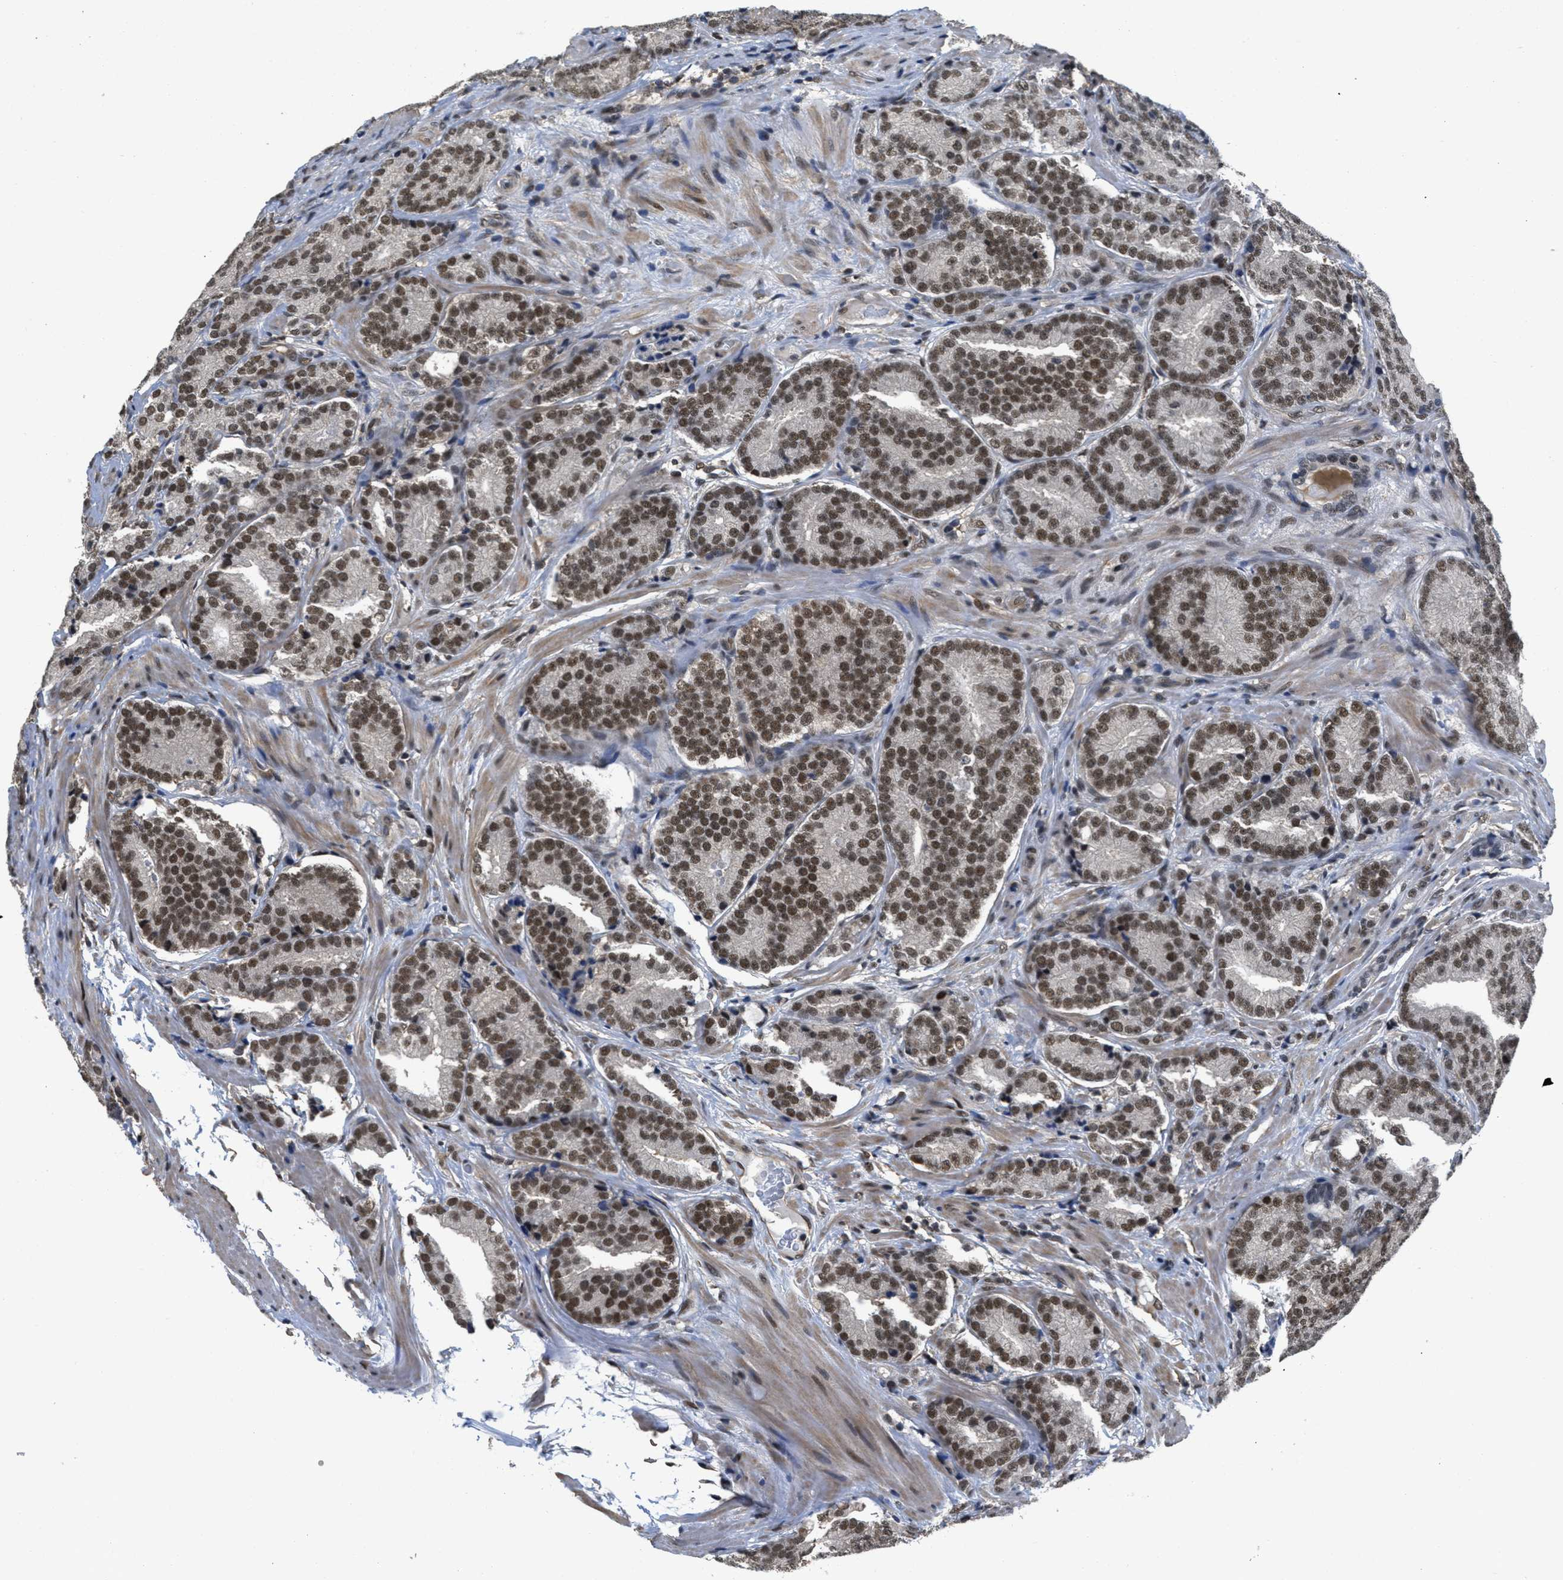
{"staining": {"intensity": "strong", "quantity": ">75%", "location": "nuclear"}, "tissue": "prostate cancer", "cell_type": "Tumor cells", "image_type": "cancer", "snomed": [{"axis": "morphology", "description": "Adenocarcinoma, High grade"}, {"axis": "topography", "description": "Prostate"}], "caption": "A high amount of strong nuclear expression is identified in about >75% of tumor cells in high-grade adenocarcinoma (prostate) tissue.", "gene": "CUL4B", "patient": {"sex": "male", "age": 61}}